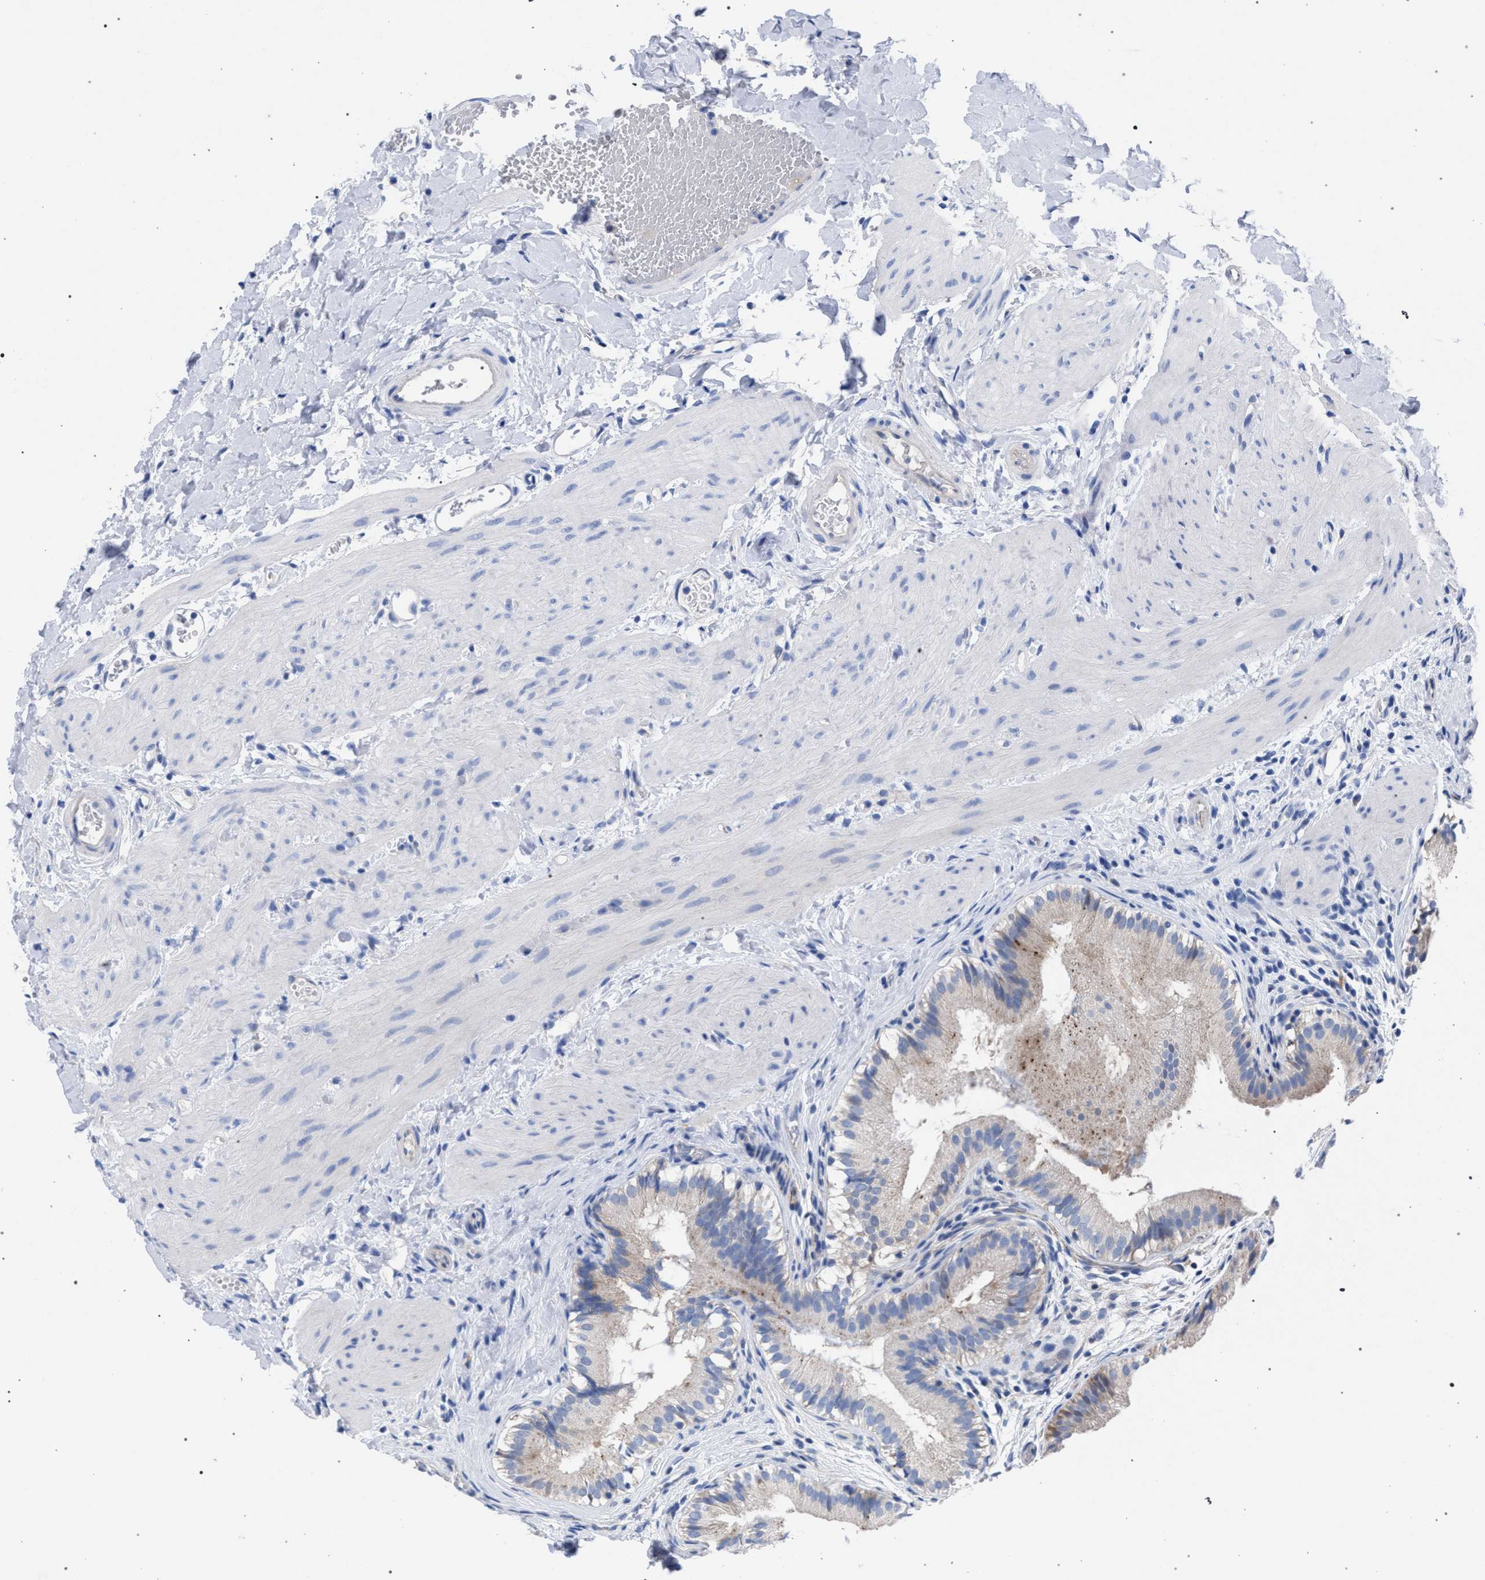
{"staining": {"intensity": "moderate", "quantity": ">75%", "location": "cytoplasmic/membranous"}, "tissue": "gallbladder", "cell_type": "Glandular cells", "image_type": "normal", "snomed": [{"axis": "morphology", "description": "Normal tissue, NOS"}, {"axis": "topography", "description": "Gallbladder"}], "caption": "IHC of normal gallbladder exhibits medium levels of moderate cytoplasmic/membranous staining in about >75% of glandular cells. The staining was performed using DAB (3,3'-diaminobenzidine) to visualize the protein expression in brown, while the nuclei were stained in blue with hematoxylin (Magnification: 20x).", "gene": "GMPR", "patient": {"sex": "female", "age": 26}}